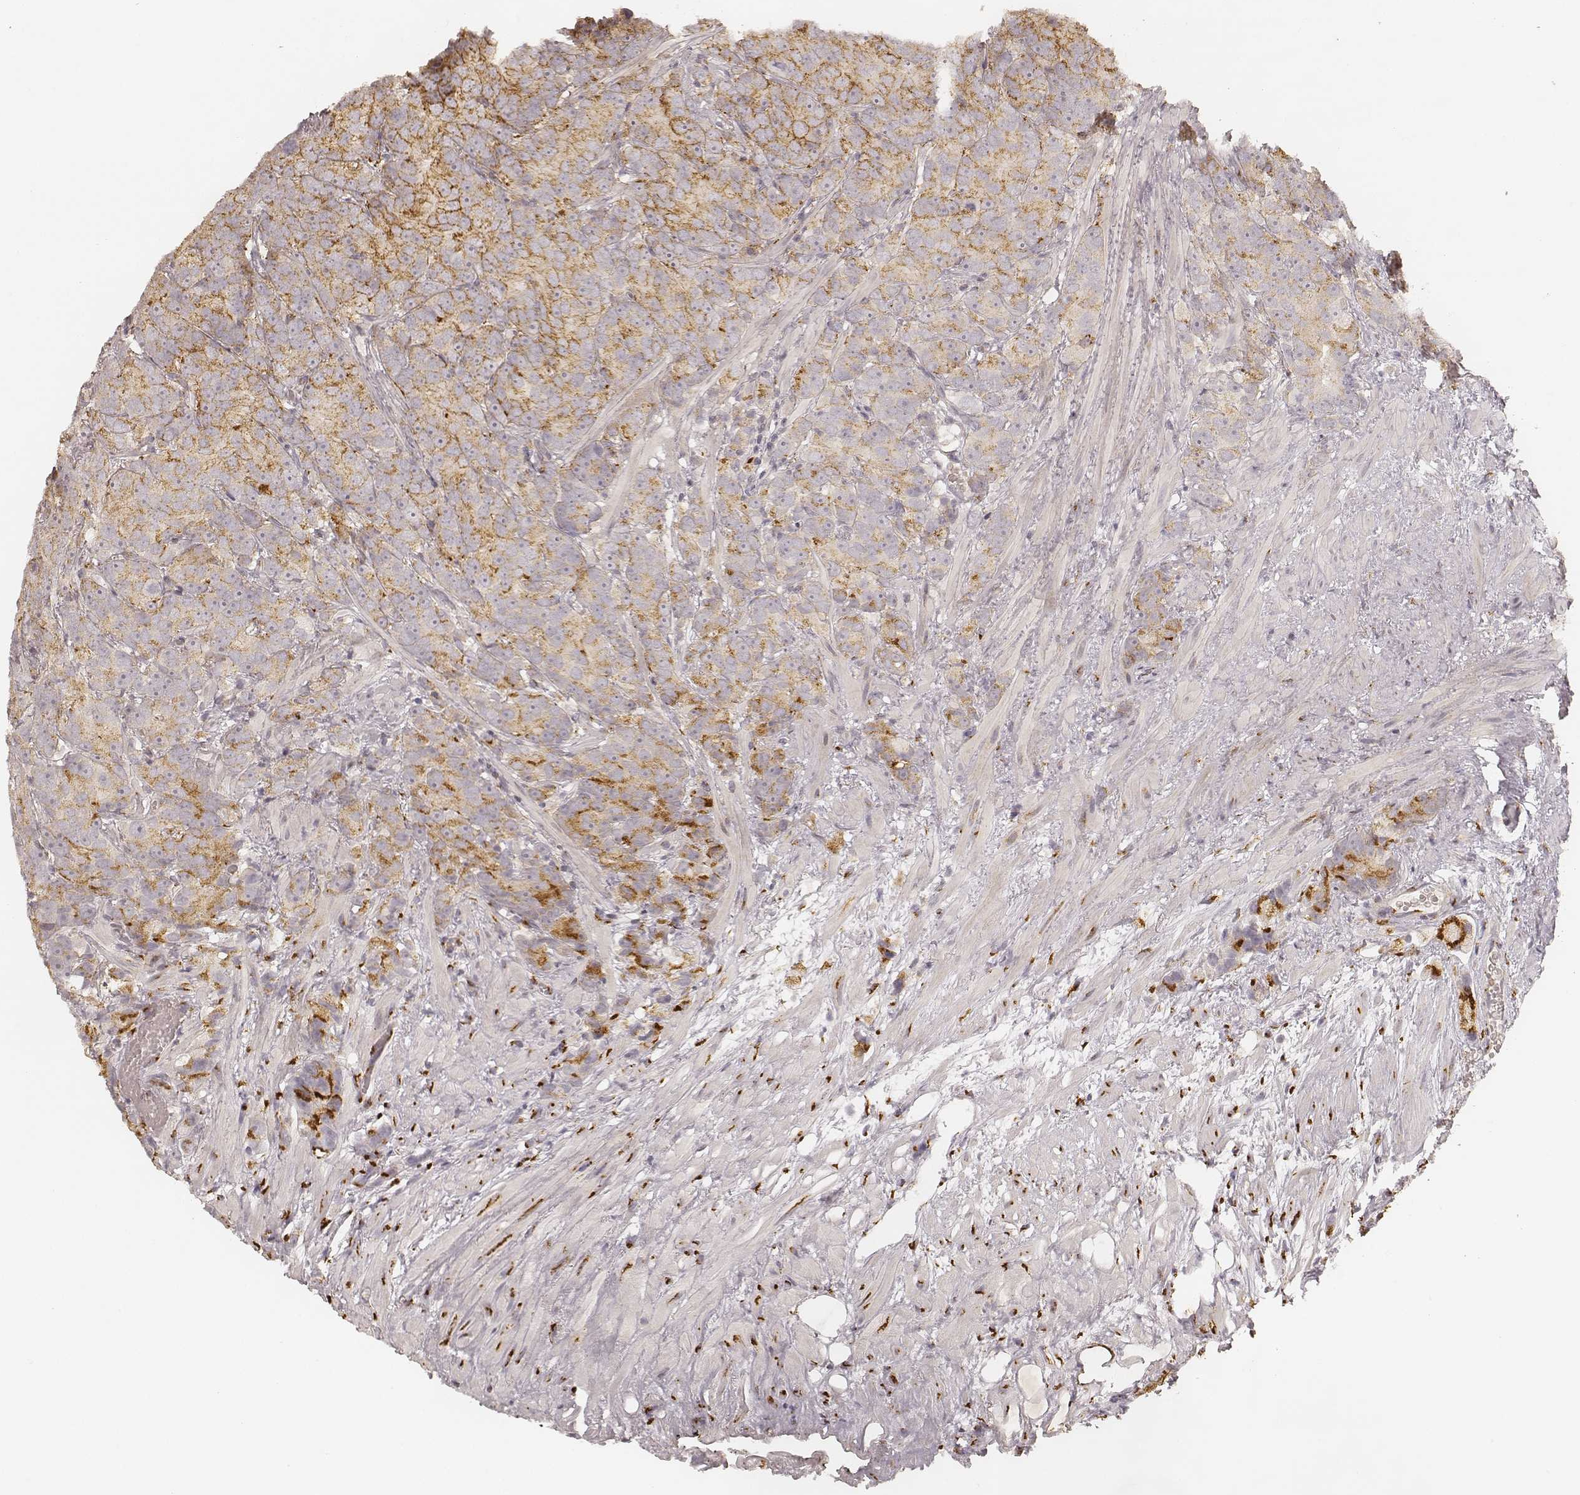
{"staining": {"intensity": "moderate", "quantity": "25%-75%", "location": "cytoplasmic/membranous"}, "tissue": "prostate cancer", "cell_type": "Tumor cells", "image_type": "cancer", "snomed": [{"axis": "morphology", "description": "Adenocarcinoma, High grade"}, {"axis": "topography", "description": "Prostate"}], "caption": "This is an image of immunohistochemistry (IHC) staining of prostate high-grade adenocarcinoma, which shows moderate staining in the cytoplasmic/membranous of tumor cells.", "gene": "GORASP2", "patient": {"sex": "male", "age": 90}}